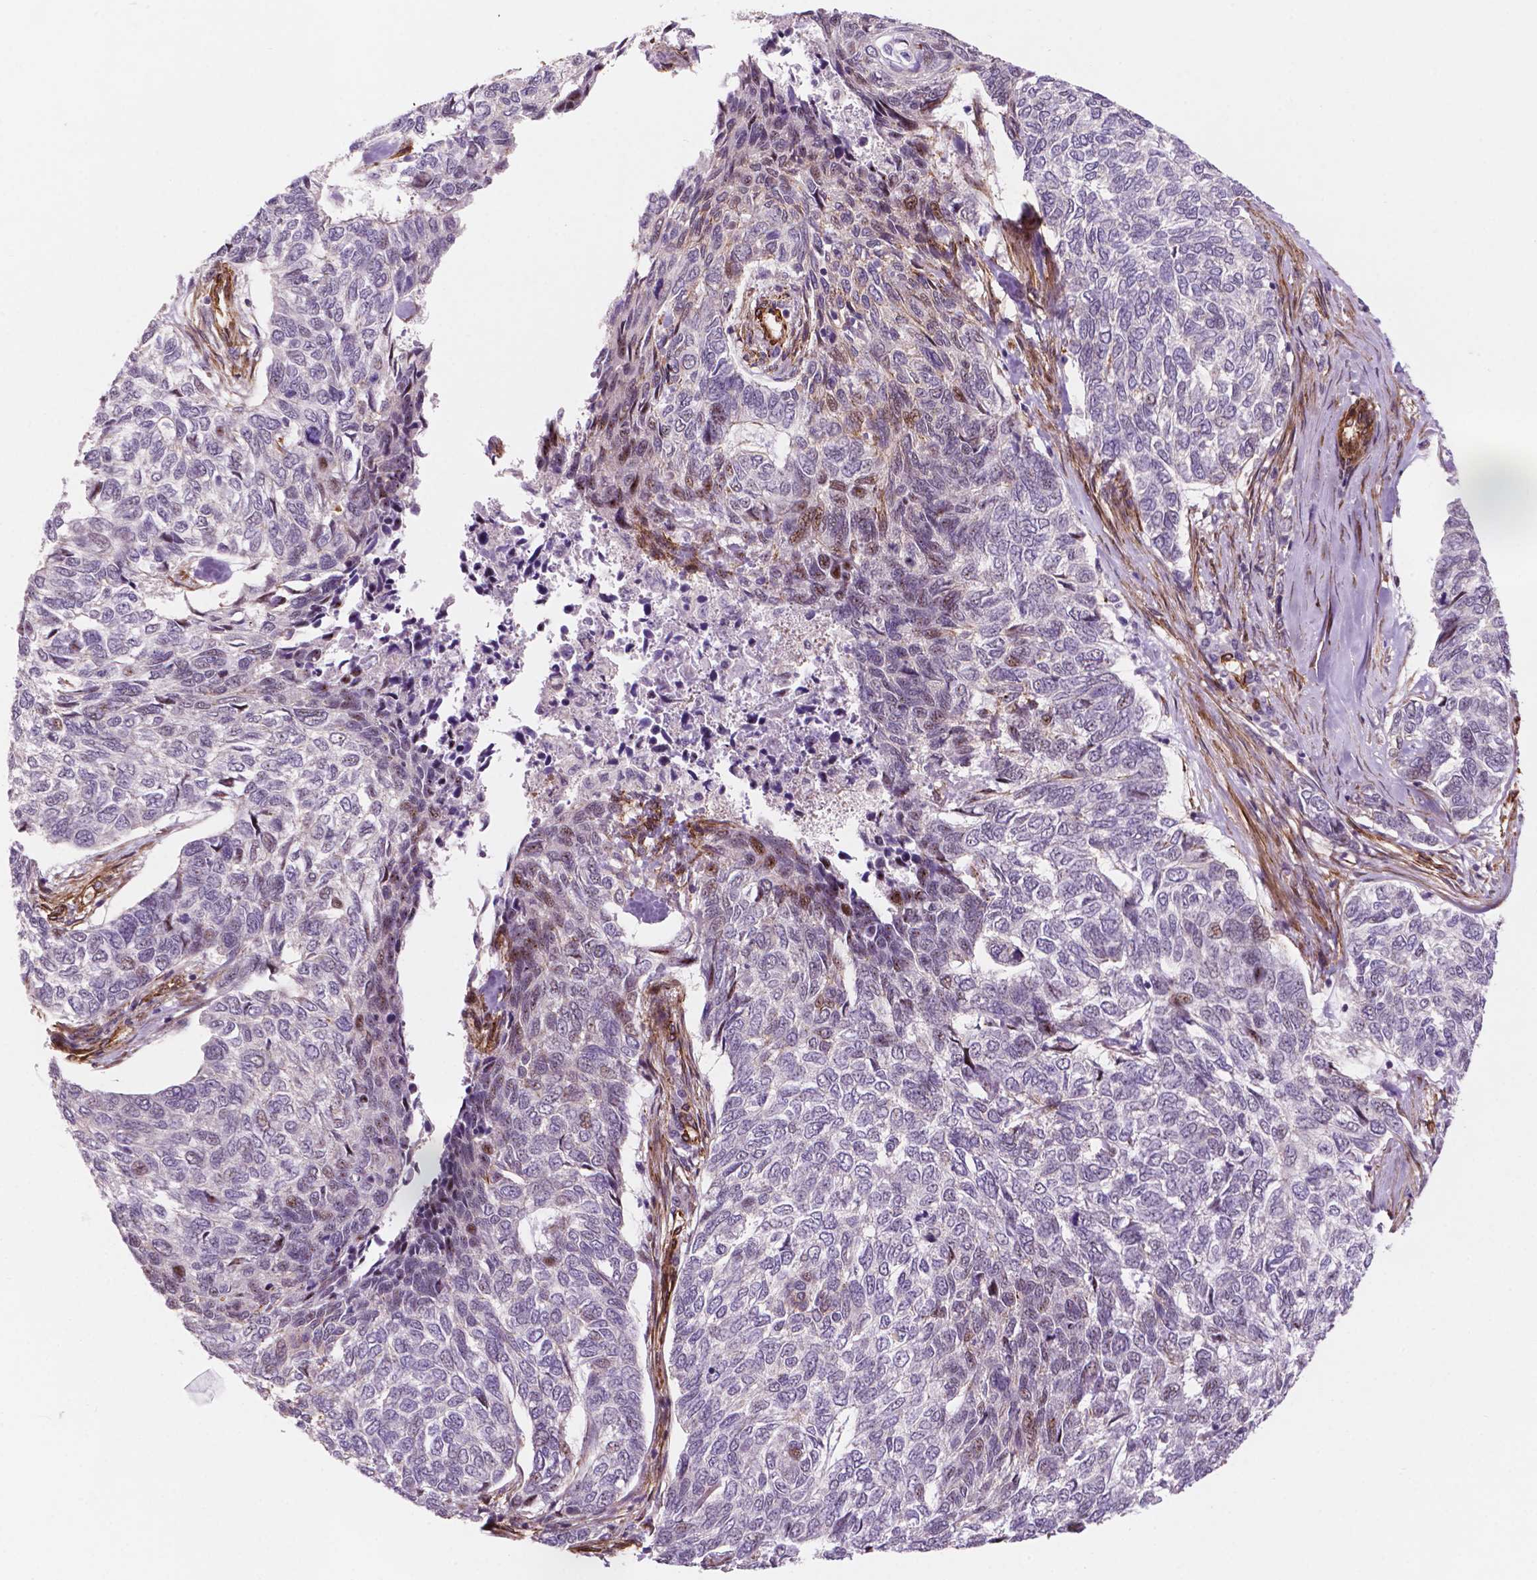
{"staining": {"intensity": "negative", "quantity": "none", "location": "none"}, "tissue": "skin cancer", "cell_type": "Tumor cells", "image_type": "cancer", "snomed": [{"axis": "morphology", "description": "Basal cell carcinoma"}, {"axis": "topography", "description": "Skin"}], "caption": "The immunohistochemistry (IHC) image has no significant expression in tumor cells of skin cancer tissue.", "gene": "EGFL8", "patient": {"sex": "female", "age": 65}}